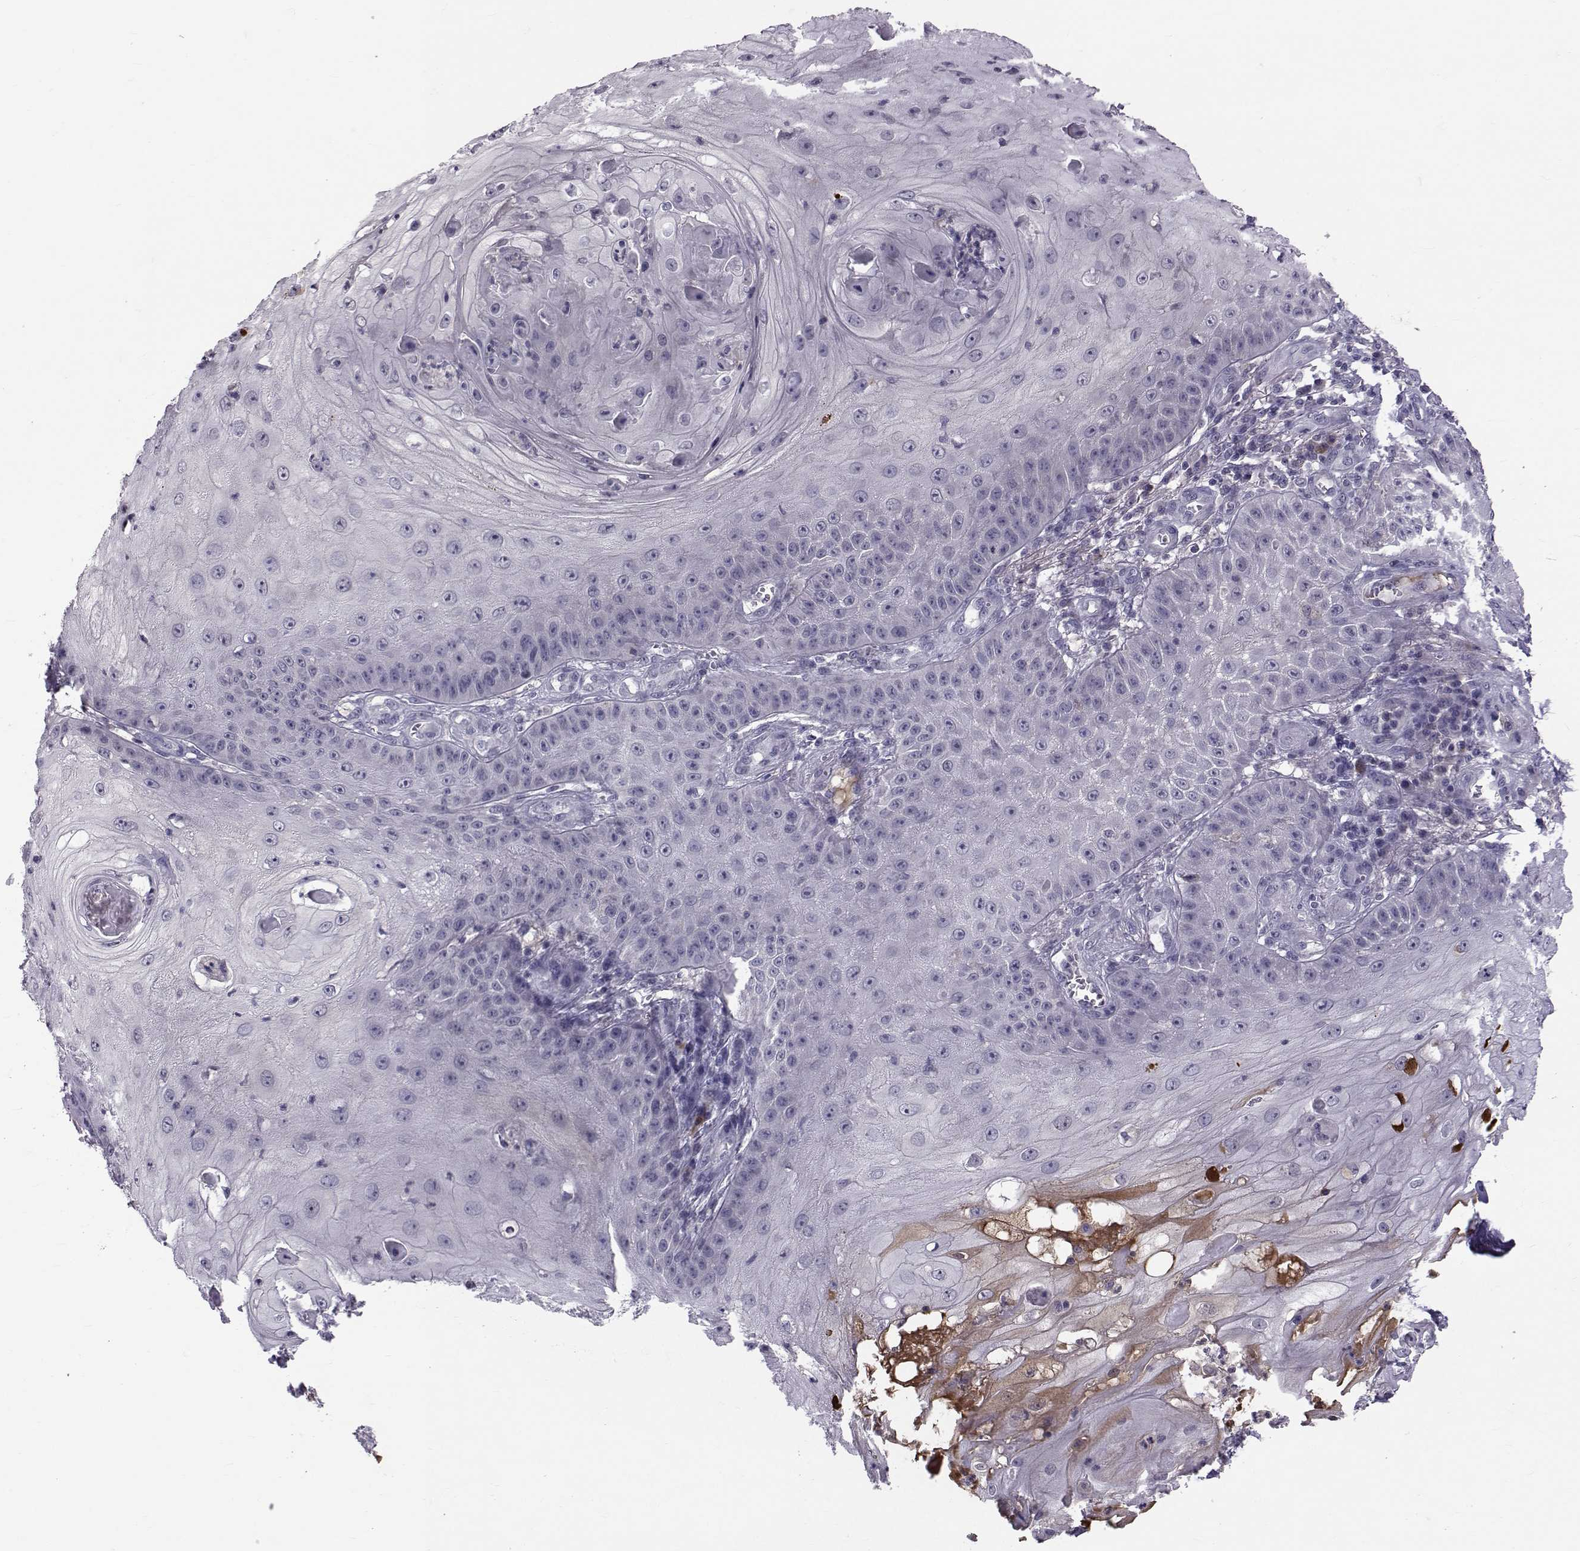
{"staining": {"intensity": "moderate", "quantity": "<25%", "location": "cytoplasmic/membranous"}, "tissue": "skin cancer", "cell_type": "Tumor cells", "image_type": "cancer", "snomed": [{"axis": "morphology", "description": "Squamous cell carcinoma, NOS"}, {"axis": "topography", "description": "Skin"}], "caption": "DAB immunohistochemical staining of human skin cancer (squamous cell carcinoma) shows moderate cytoplasmic/membranous protein staining in approximately <25% of tumor cells.", "gene": "TNFRSF11B", "patient": {"sex": "male", "age": 70}}